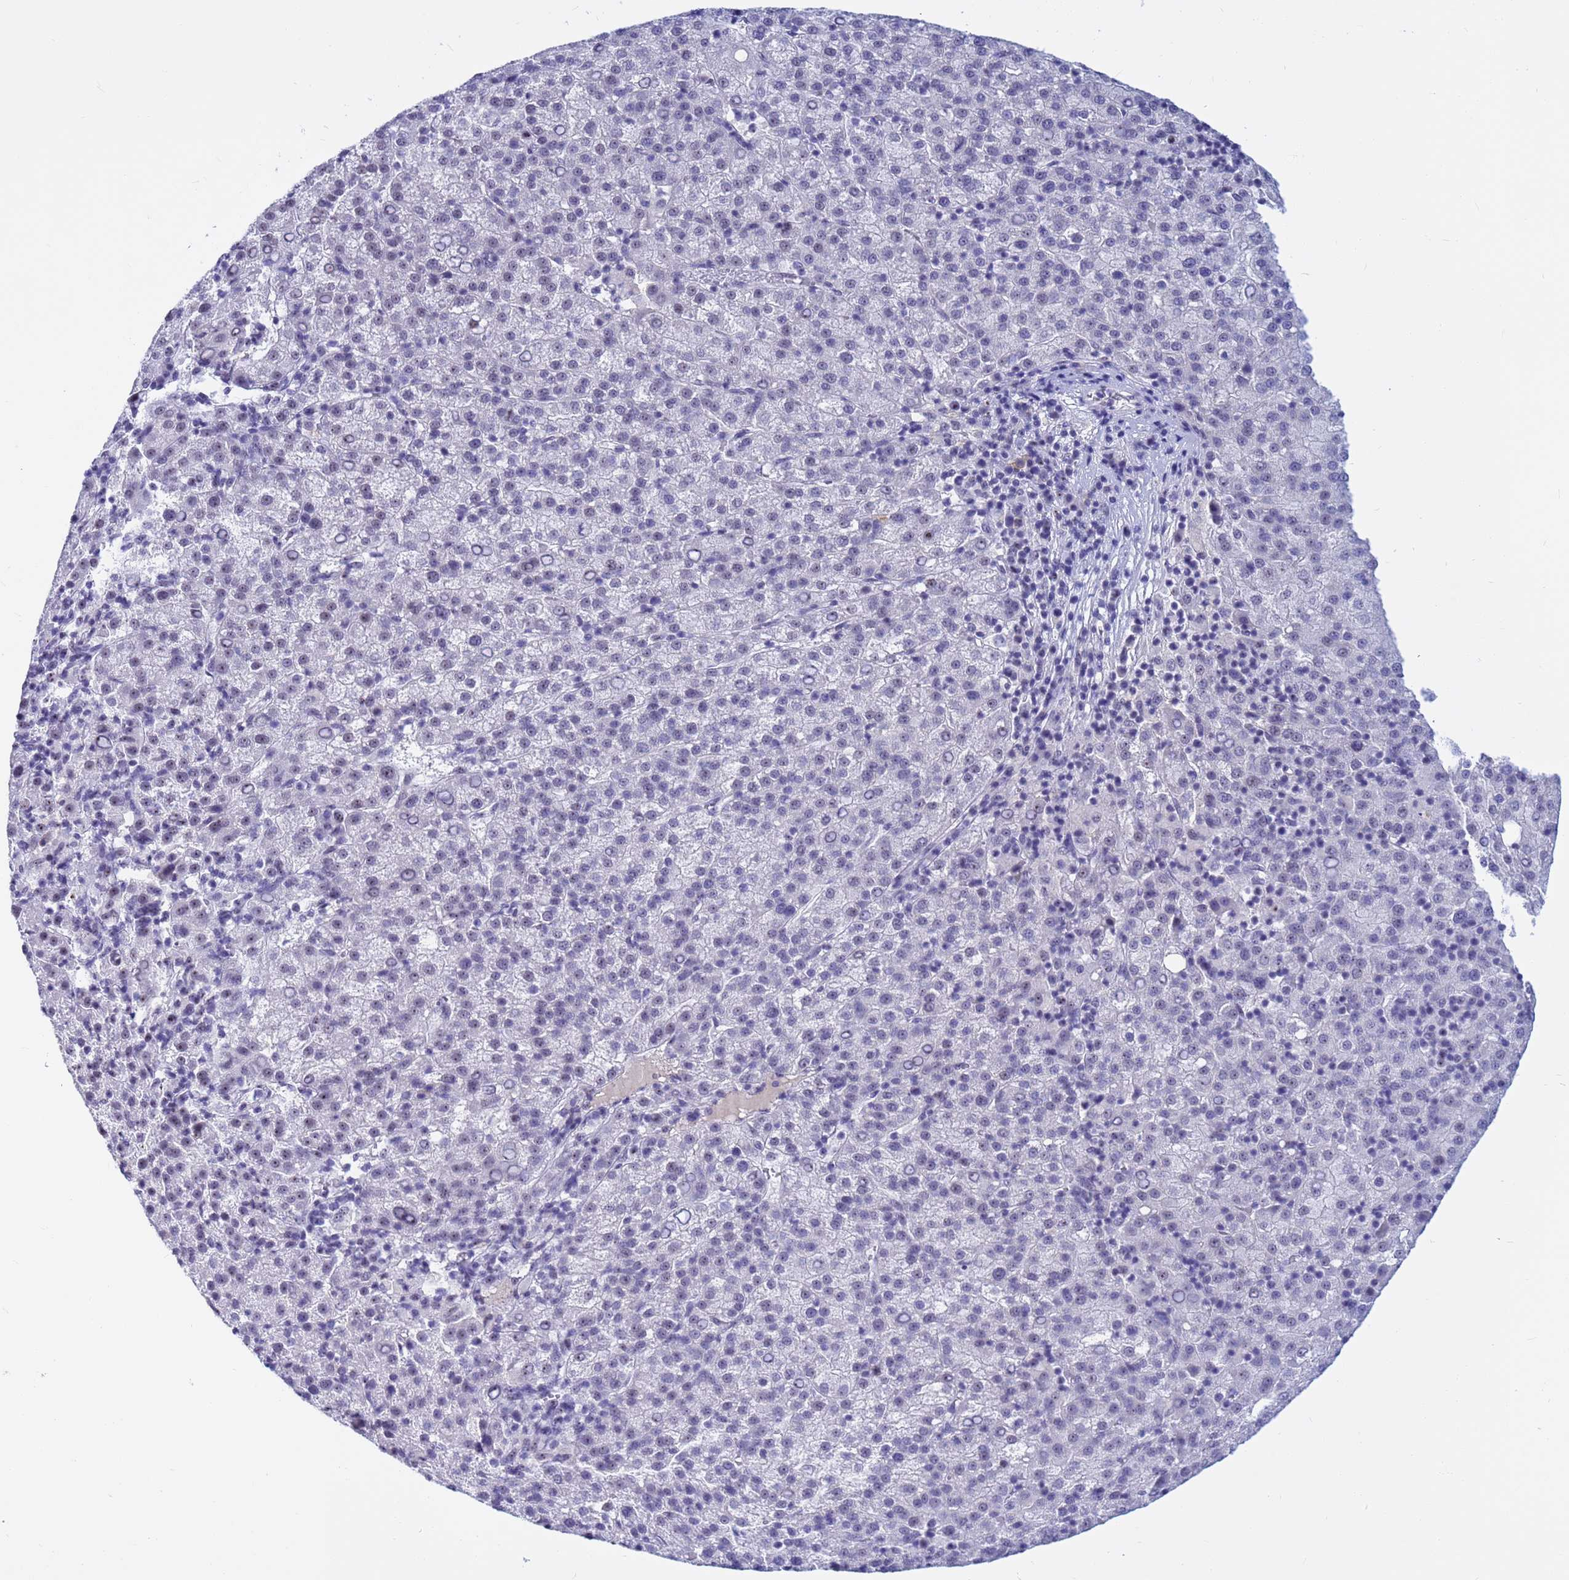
{"staining": {"intensity": "negative", "quantity": "none", "location": "none"}, "tissue": "liver cancer", "cell_type": "Tumor cells", "image_type": "cancer", "snomed": [{"axis": "morphology", "description": "Carcinoma, Hepatocellular, NOS"}, {"axis": "topography", "description": "Liver"}], "caption": "An immunohistochemistry (IHC) histopathology image of hepatocellular carcinoma (liver) is shown. There is no staining in tumor cells of hepatocellular carcinoma (liver).", "gene": "DMRTC2", "patient": {"sex": "female", "age": 58}}